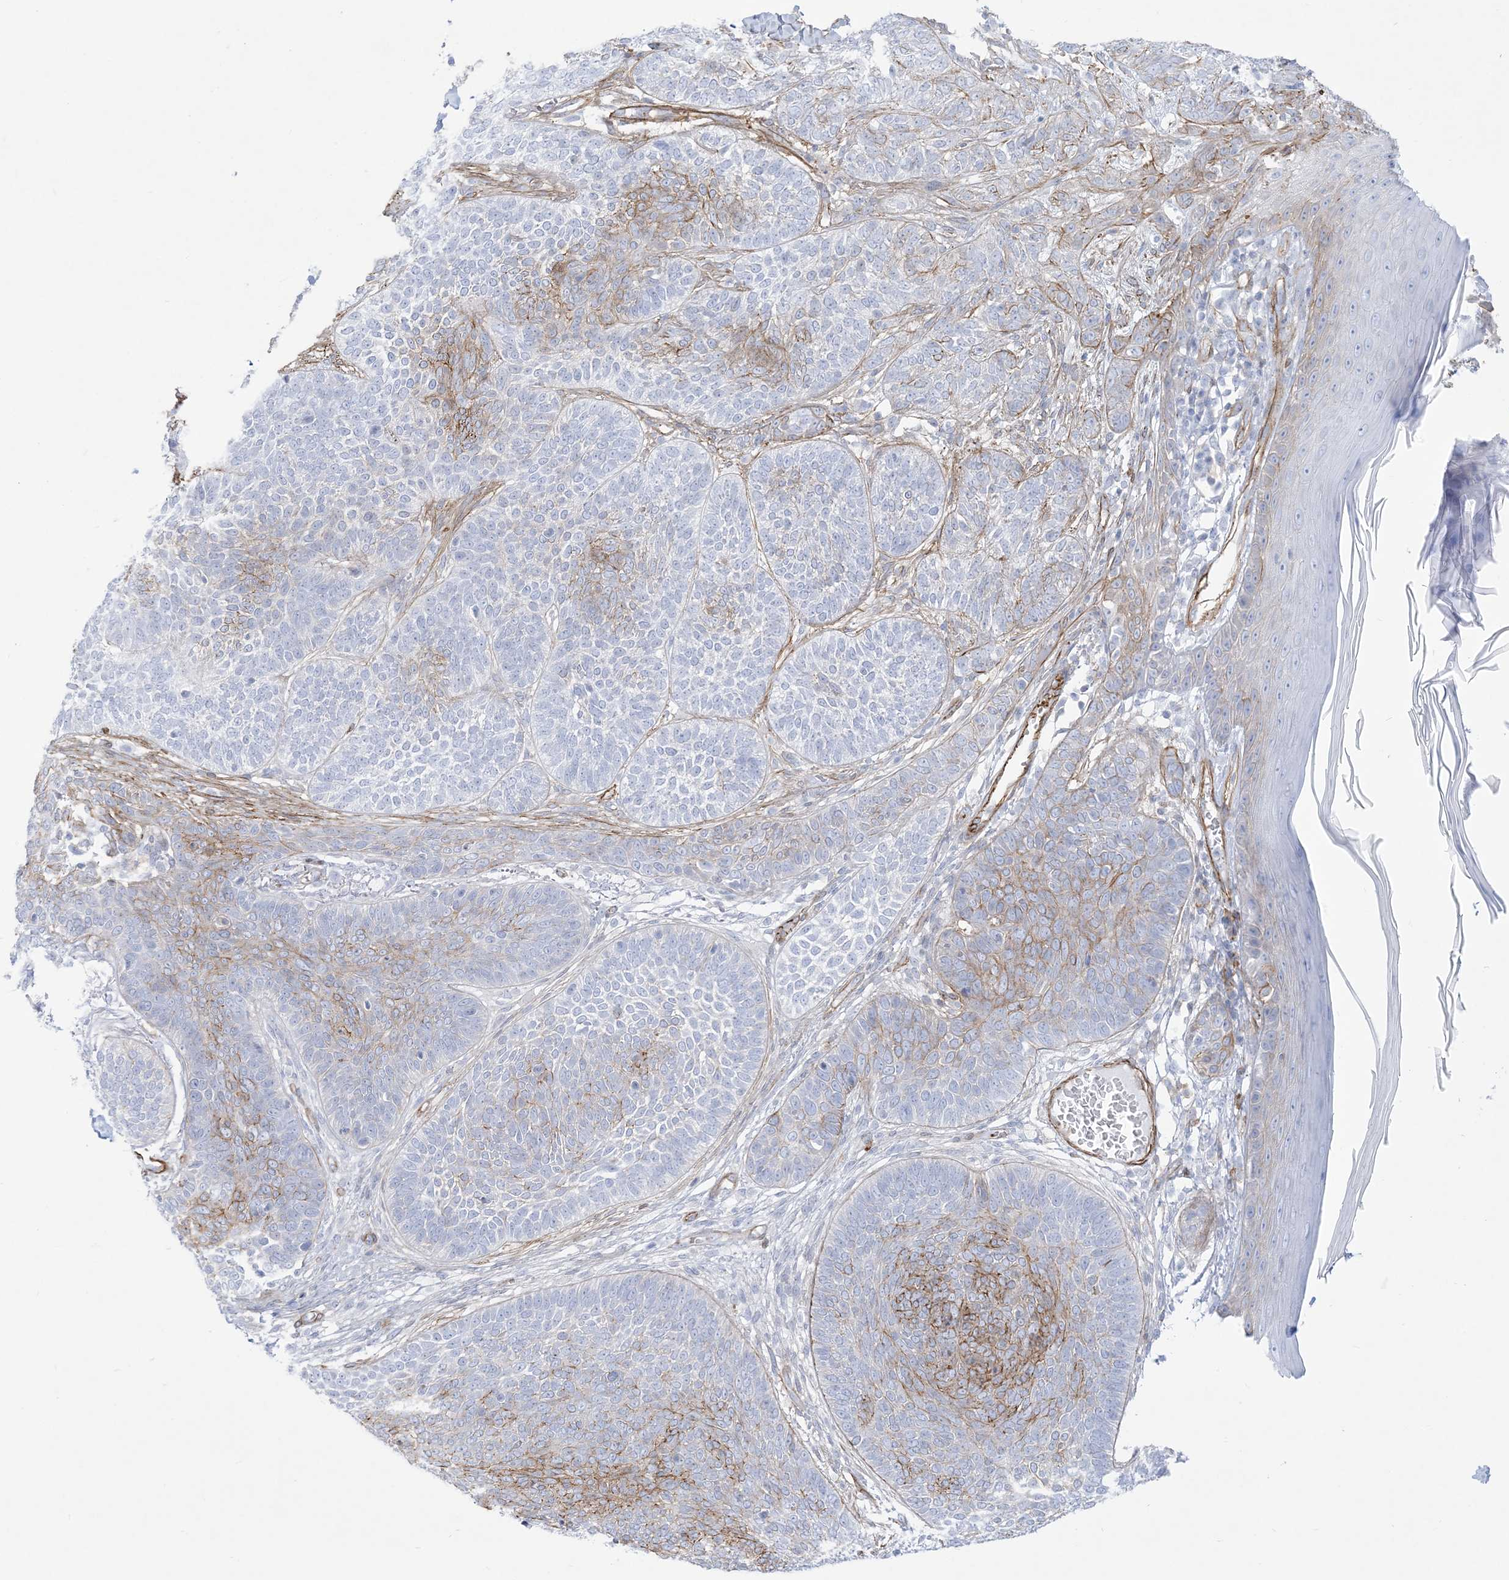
{"staining": {"intensity": "moderate", "quantity": "<25%", "location": "cytoplasmic/membranous"}, "tissue": "skin cancer", "cell_type": "Tumor cells", "image_type": "cancer", "snomed": [{"axis": "morphology", "description": "Basal cell carcinoma"}, {"axis": "topography", "description": "Skin"}], "caption": "An immunohistochemistry image of tumor tissue is shown. Protein staining in brown labels moderate cytoplasmic/membranous positivity in skin cancer (basal cell carcinoma) within tumor cells. (DAB IHC, brown staining for protein, blue staining for nuclei).", "gene": "B3GNT7", "patient": {"sex": "male", "age": 85}}